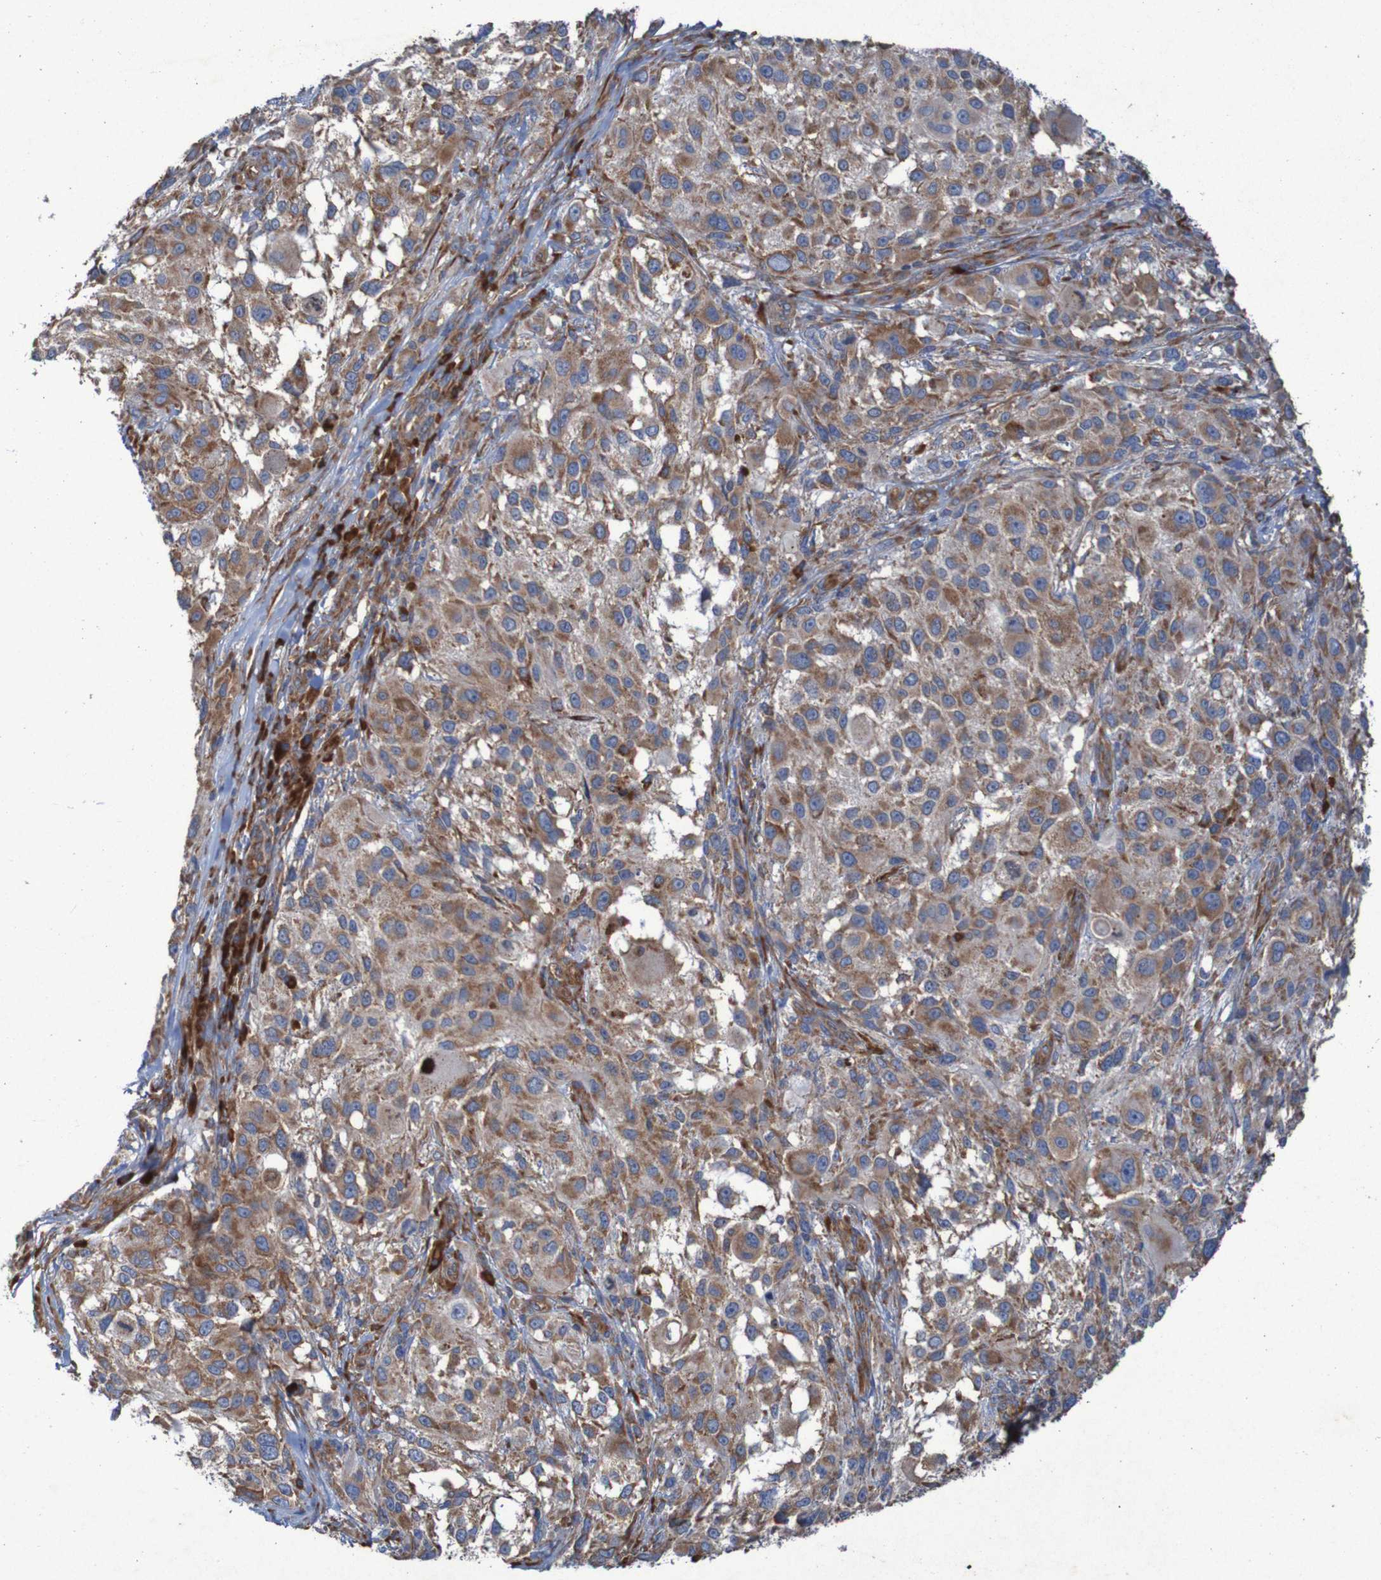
{"staining": {"intensity": "moderate", "quantity": ">75%", "location": "cytoplasmic/membranous"}, "tissue": "melanoma", "cell_type": "Tumor cells", "image_type": "cancer", "snomed": [{"axis": "morphology", "description": "Necrosis, NOS"}, {"axis": "morphology", "description": "Malignant melanoma, NOS"}, {"axis": "topography", "description": "Skin"}], "caption": "An image of human malignant melanoma stained for a protein exhibits moderate cytoplasmic/membranous brown staining in tumor cells. (brown staining indicates protein expression, while blue staining denotes nuclei).", "gene": "RPL10", "patient": {"sex": "female", "age": 87}}